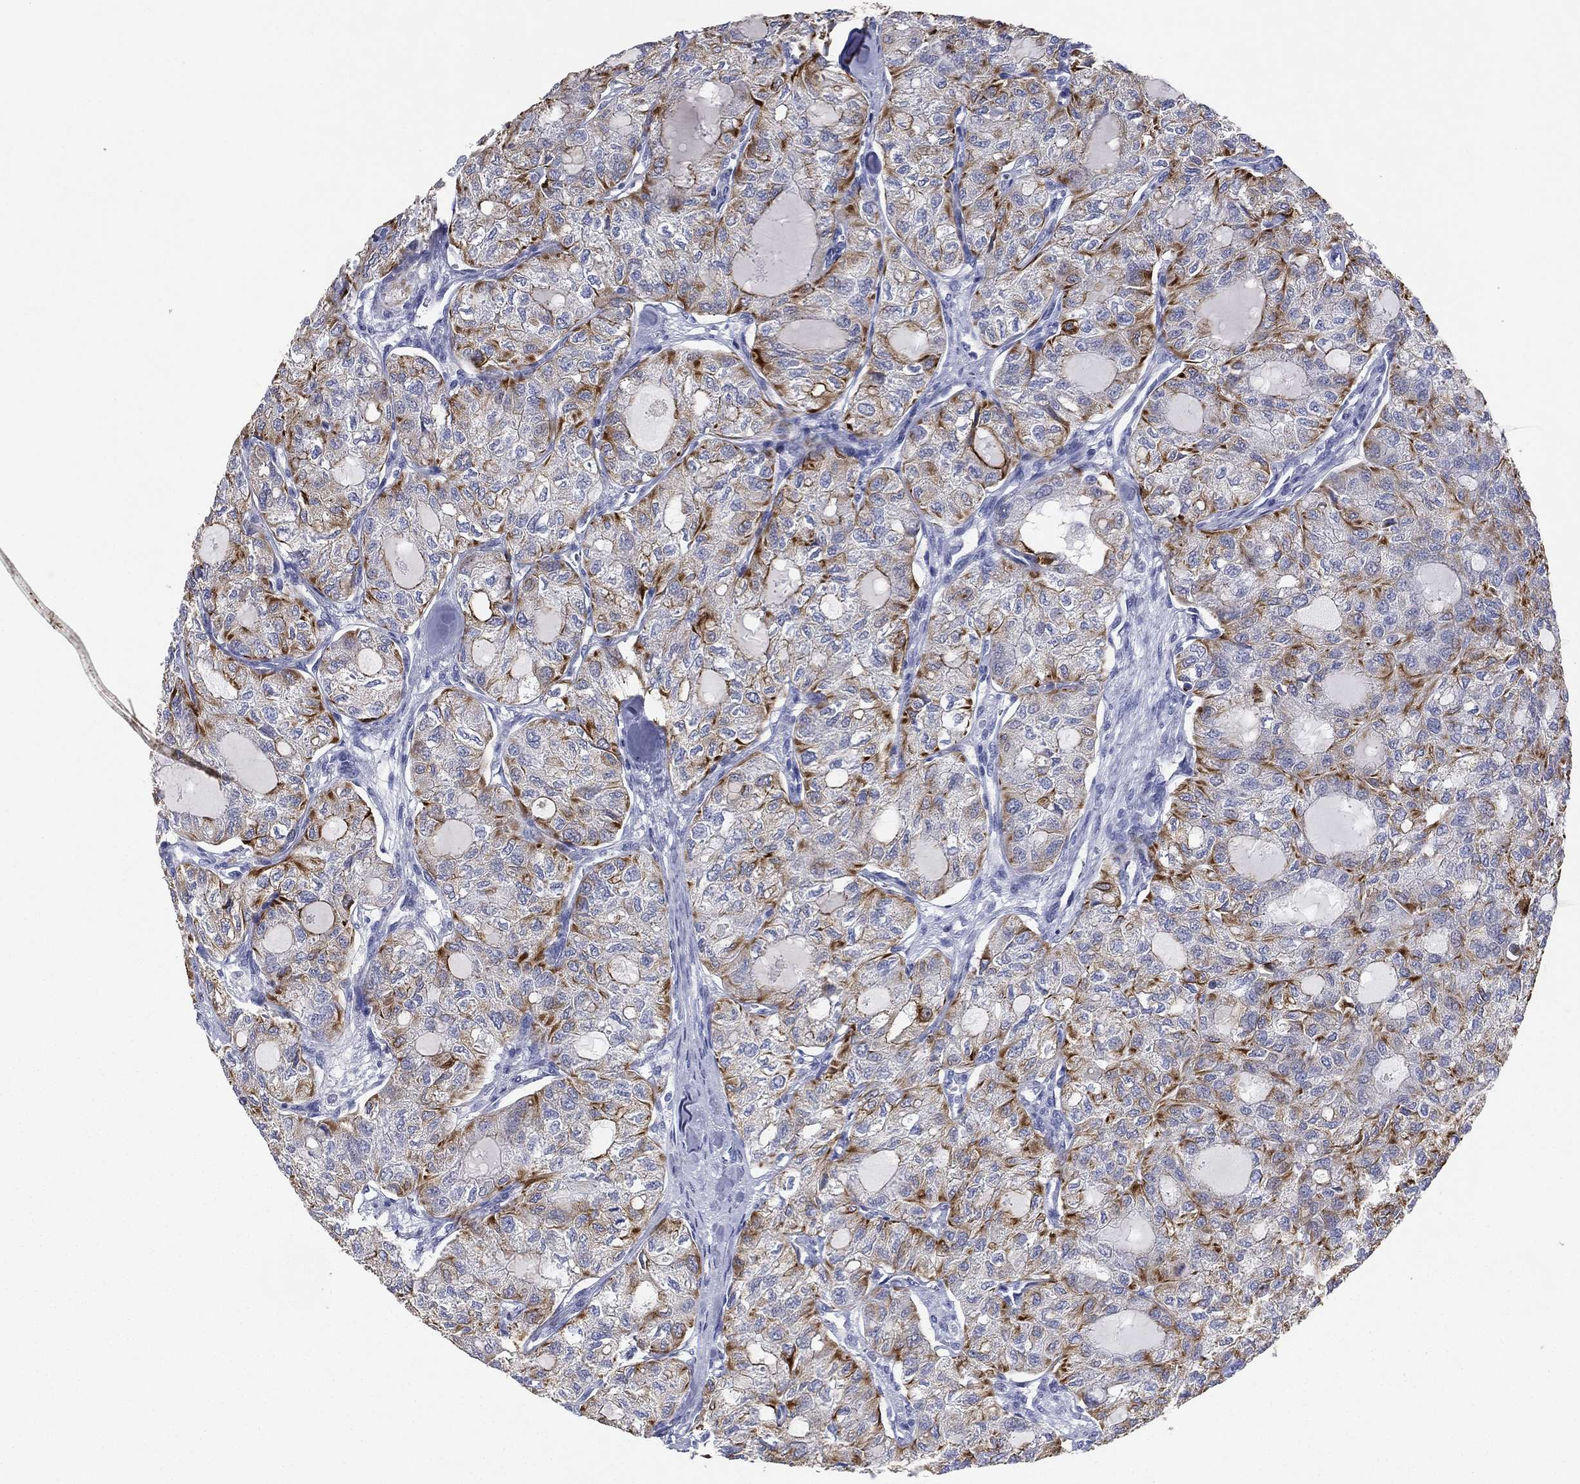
{"staining": {"intensity": "strong", "quantity": "<25%", "location": "cytoplasmic/membranous"}, "tissue": "thyroid cancer", "cell_type": "Tumor cells", "image_type": "cancer", "snomed": [{"axis": "morphology", "description": "Follicular adenoma carcinoma, NOS"}, {"axis": "topography", "description": "Thyroid gland"}], "caption": "Protein staining displays strong cytoplasmic/membranous expression in about <25% of tumor cells in follicular adenoma carcinoma (thyroid).", "gene": "KRT7", "patient": {"sex": "male", "age": 75}}